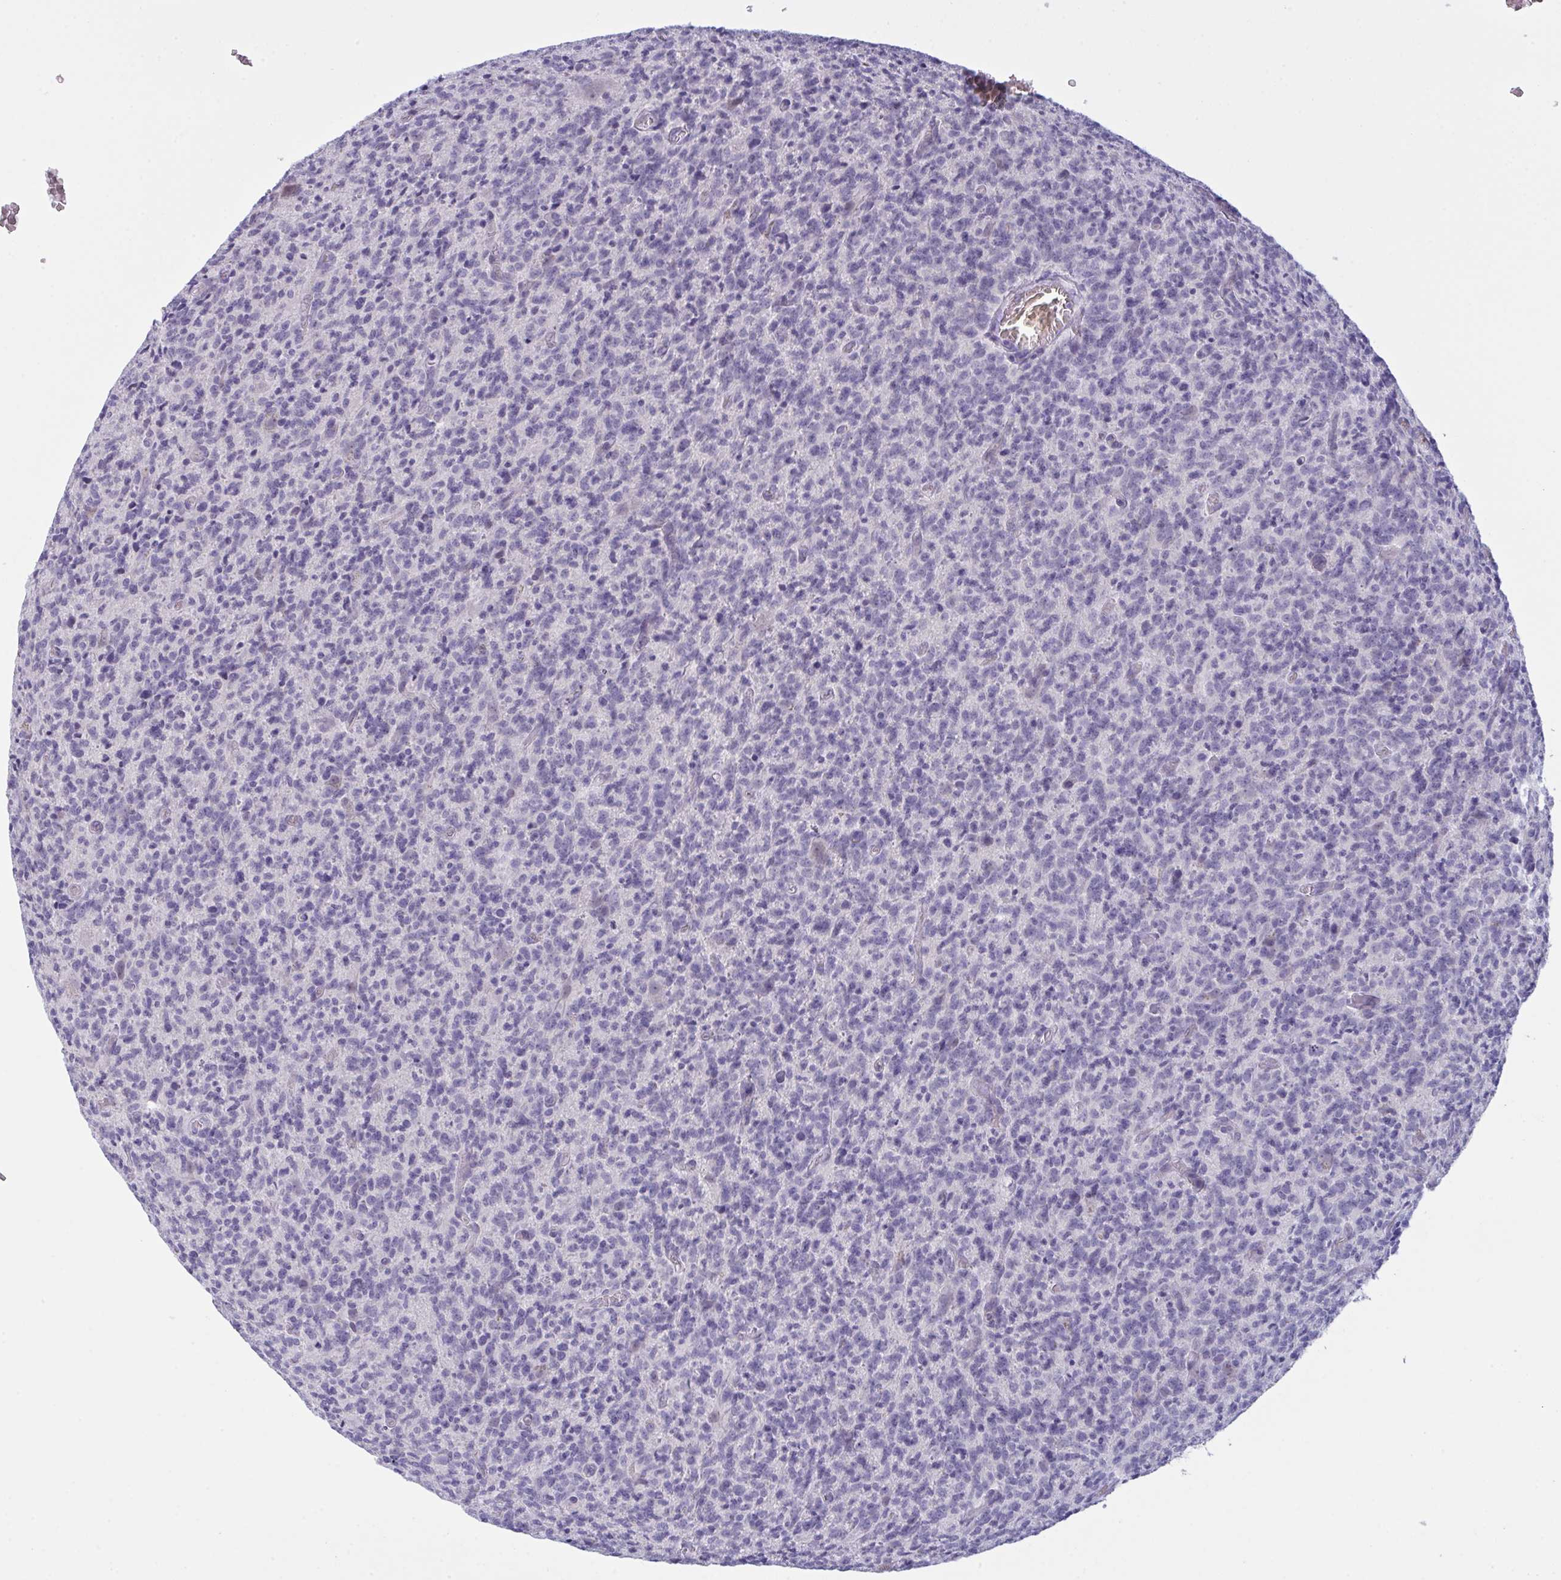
{"staining": {"intensity": "negative", "quantity": "none", "location": "none"}, "tissue": "glioma", "cell_type": "Tumor cells", "image_type": "cancer", "snomed": [{"axis": "morphology", "description": "Glioma, malignant, High grade"}, {"axis": "topography", "description": "Brain"}], "caption": "Immunohistochemical staining of human high-grade glioma (malignant) reveals no significant expression in tumor cells. (Stains: DAB immunohistochemistry (IHC) with hematoxylin counter stain, Microscopy: brightfield microscopy at high magnification).", "gene": "TENT5D", "patient": {"sex": "male", "age": 76}}